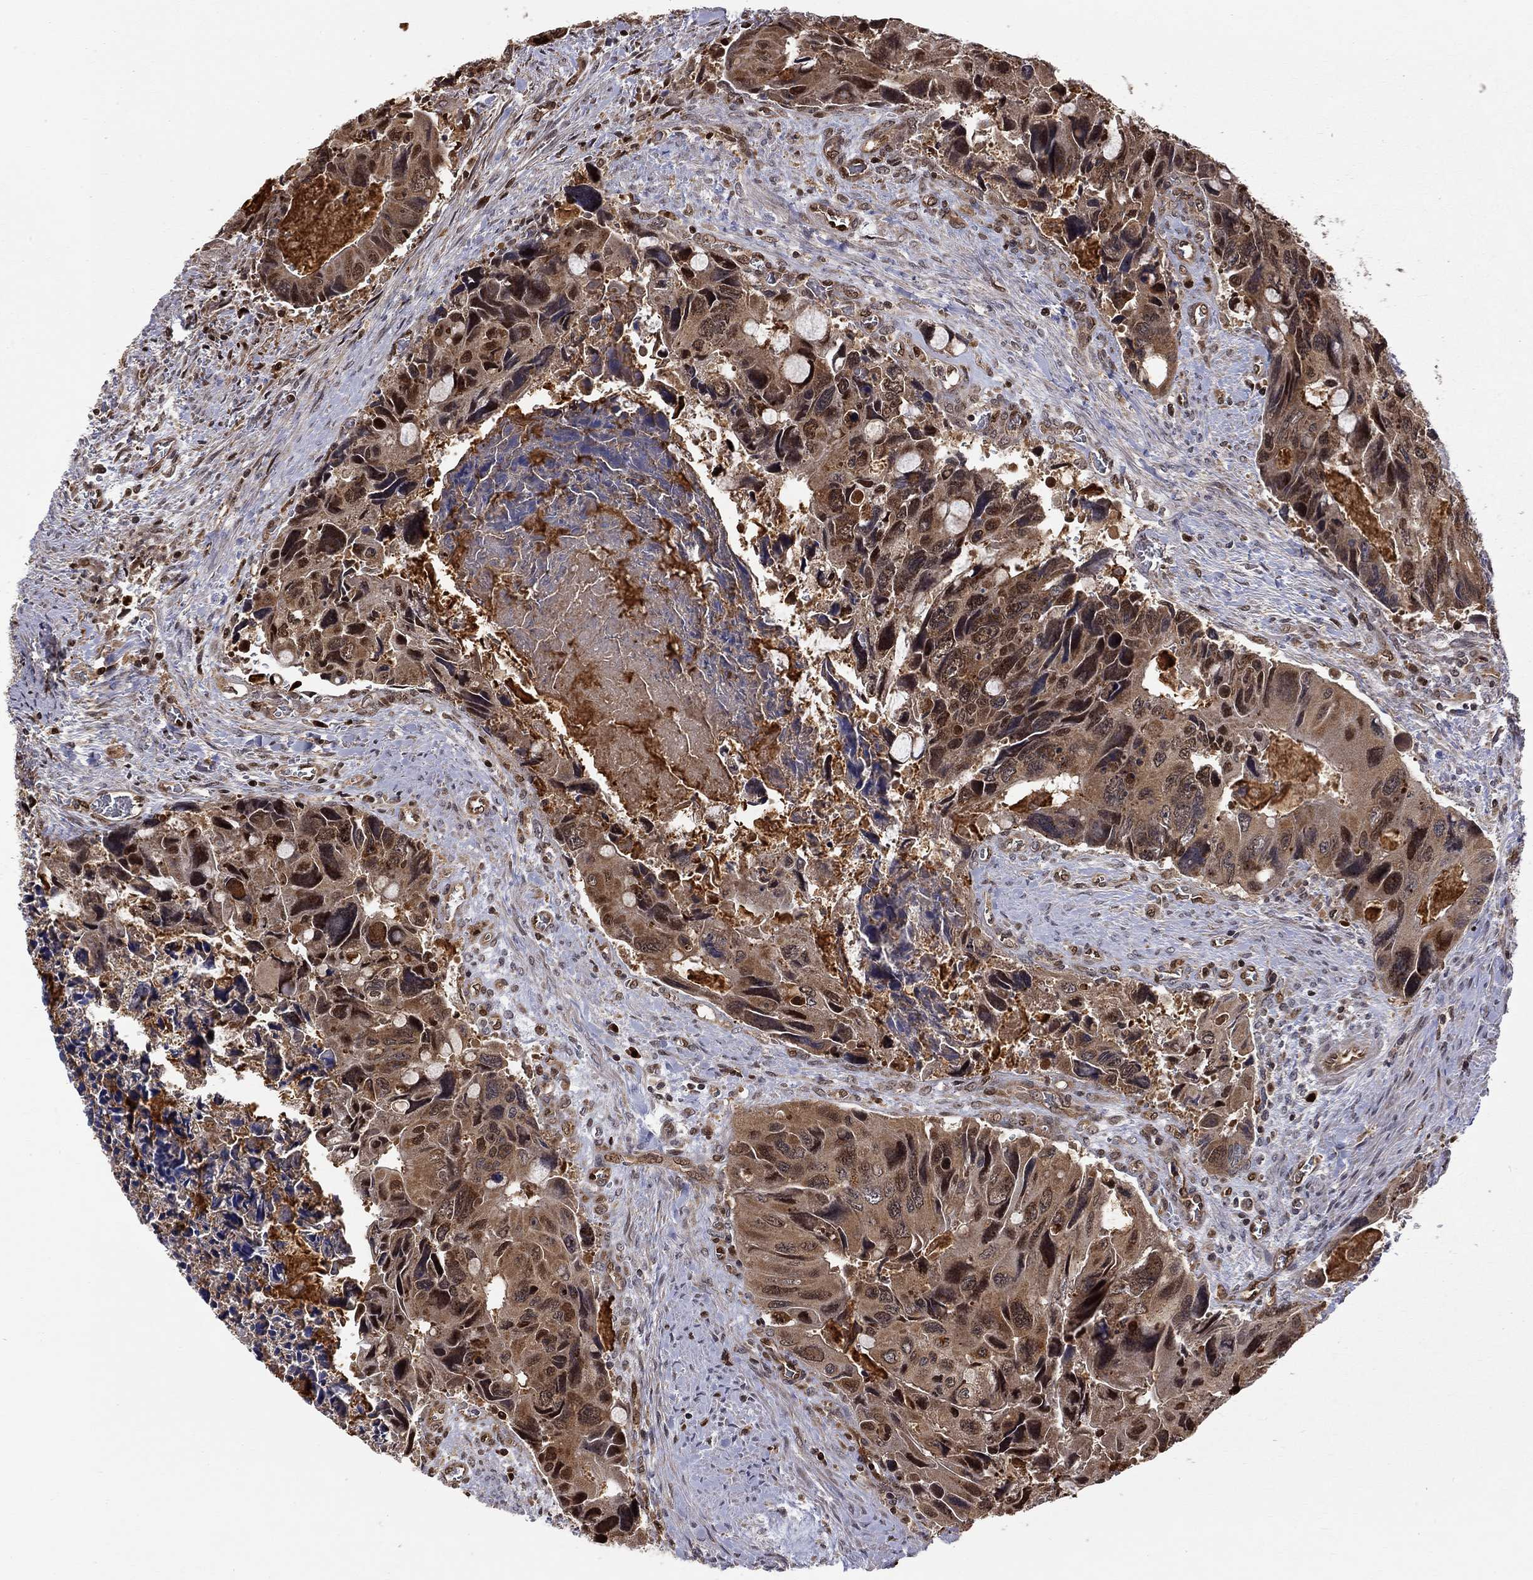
{"staining": {"intensity": "moderate", "quantity": "25%-75%", "location": "cytoplasmic/membranous,nuclear"}, "tissue": "colorectal cancer", "cell_type": "Tumor cells", "image_type": "cancer", "snomed": [{"axis": "morphology", "description": "Adenocarcinoma, NOS"}, {"axis": "topography", "description": "Rectum"}], "caption": "Adenocarcinoma (colorectal) tissue reveals moderate cytoplasmic/membranous and nuclear expression in about 25%-75% of tumor cells", "gene": "ELOB", "patient": {"sex": "male", "age": 62}}